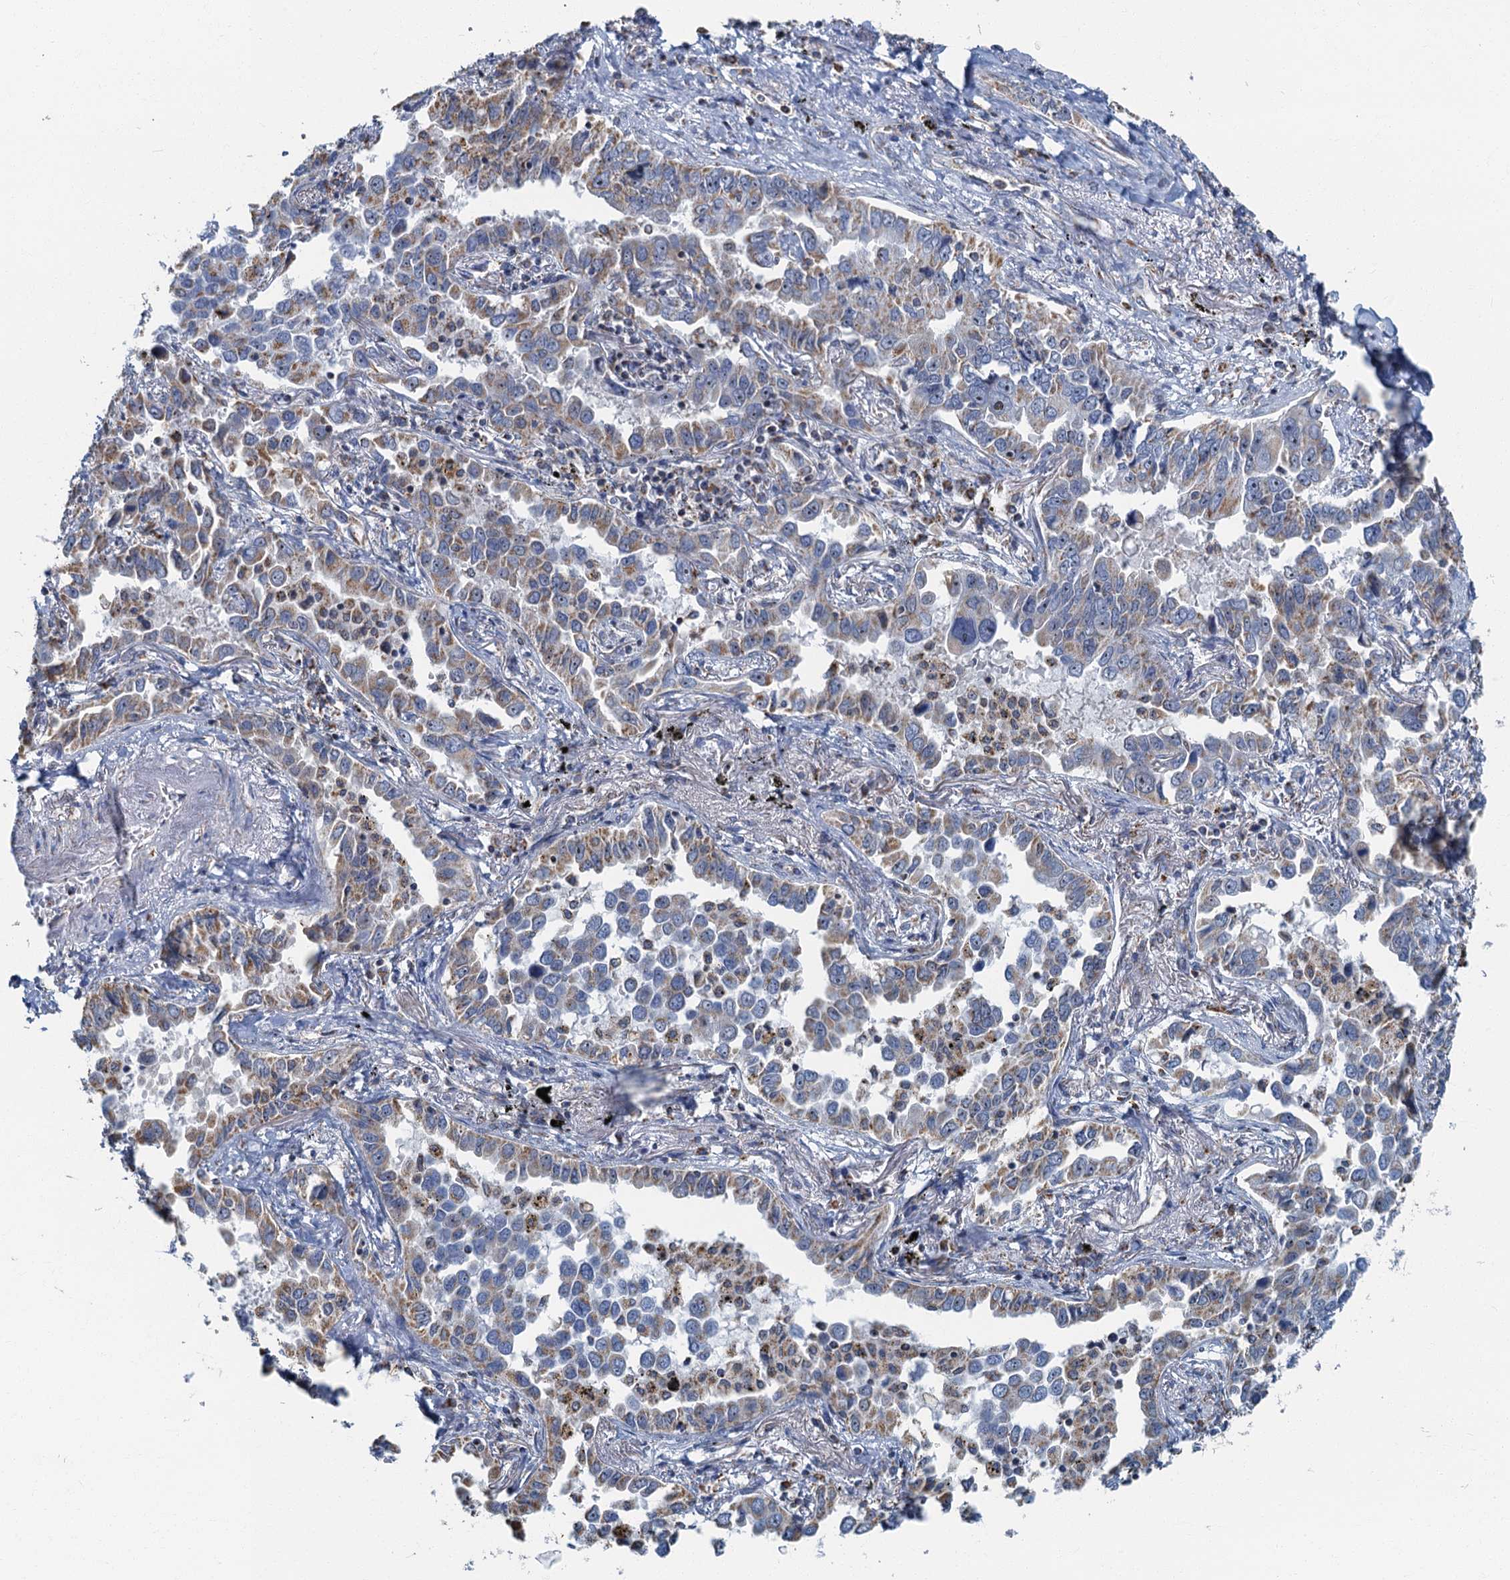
{"staining": {"intensity": "weak", "quantity": "25%-75%", "location": "cytoplasmic/membranous"}, "tissue": "lung cancer", "cell_type": "Tumor cells", "image_type": "cancer", "snomed": [{"axis": "morphology", "description": "Adenocarcinoma, NOS"}, {"axis": "topography", "description": "Lung"}], "caption": "Brown immunohistochemical staining in human lung cancer shows weak cytoplasmic/membranous expression in approximately 25%-75% of tumor cells. (IHC, brightfield microscopy, high magnification).", "gene": "RAD9B", "patient": {"sex": "male", "age": 67}}